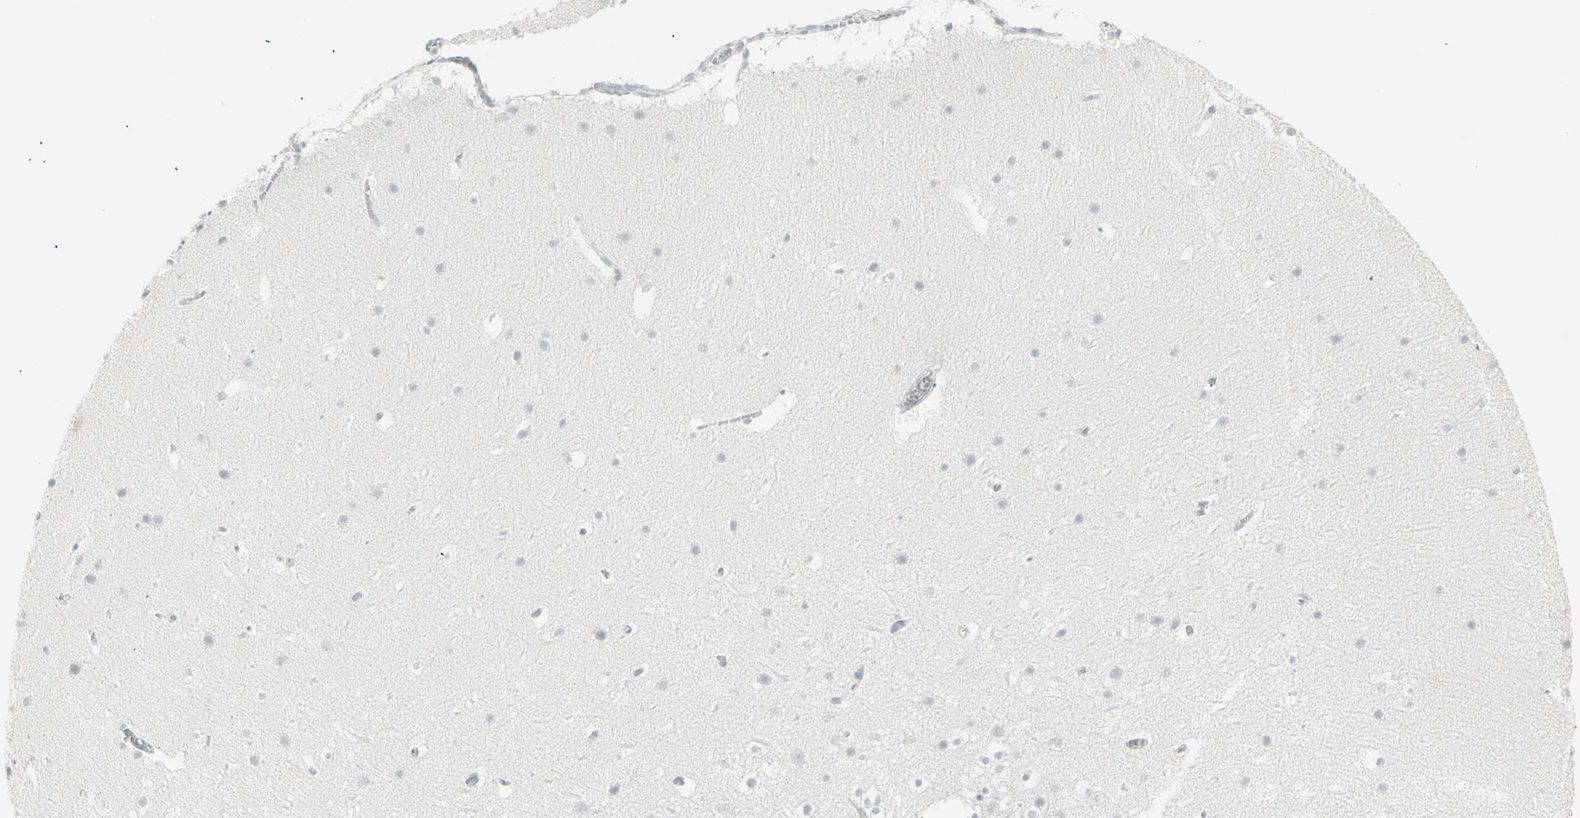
{"staining": {"intensity": "negative", "quantity": "none", "location": "none"}, "tissue": "cerebellum", "cell_type": "Cells in granular layer", "image_type": "normal", "snomed": [{"axis": "morphology", "description": "Normal tissue, NOS"}, {"axis": "topography", "description": "Cerebellum"}], "caption": "The image demonstrates no significant staining in cells in granular layer of cerebellum. (IHC, brightfield microscopy, high magnification).", "gene": "YBX2", "patient": {"sex": "male", "age": 45}}